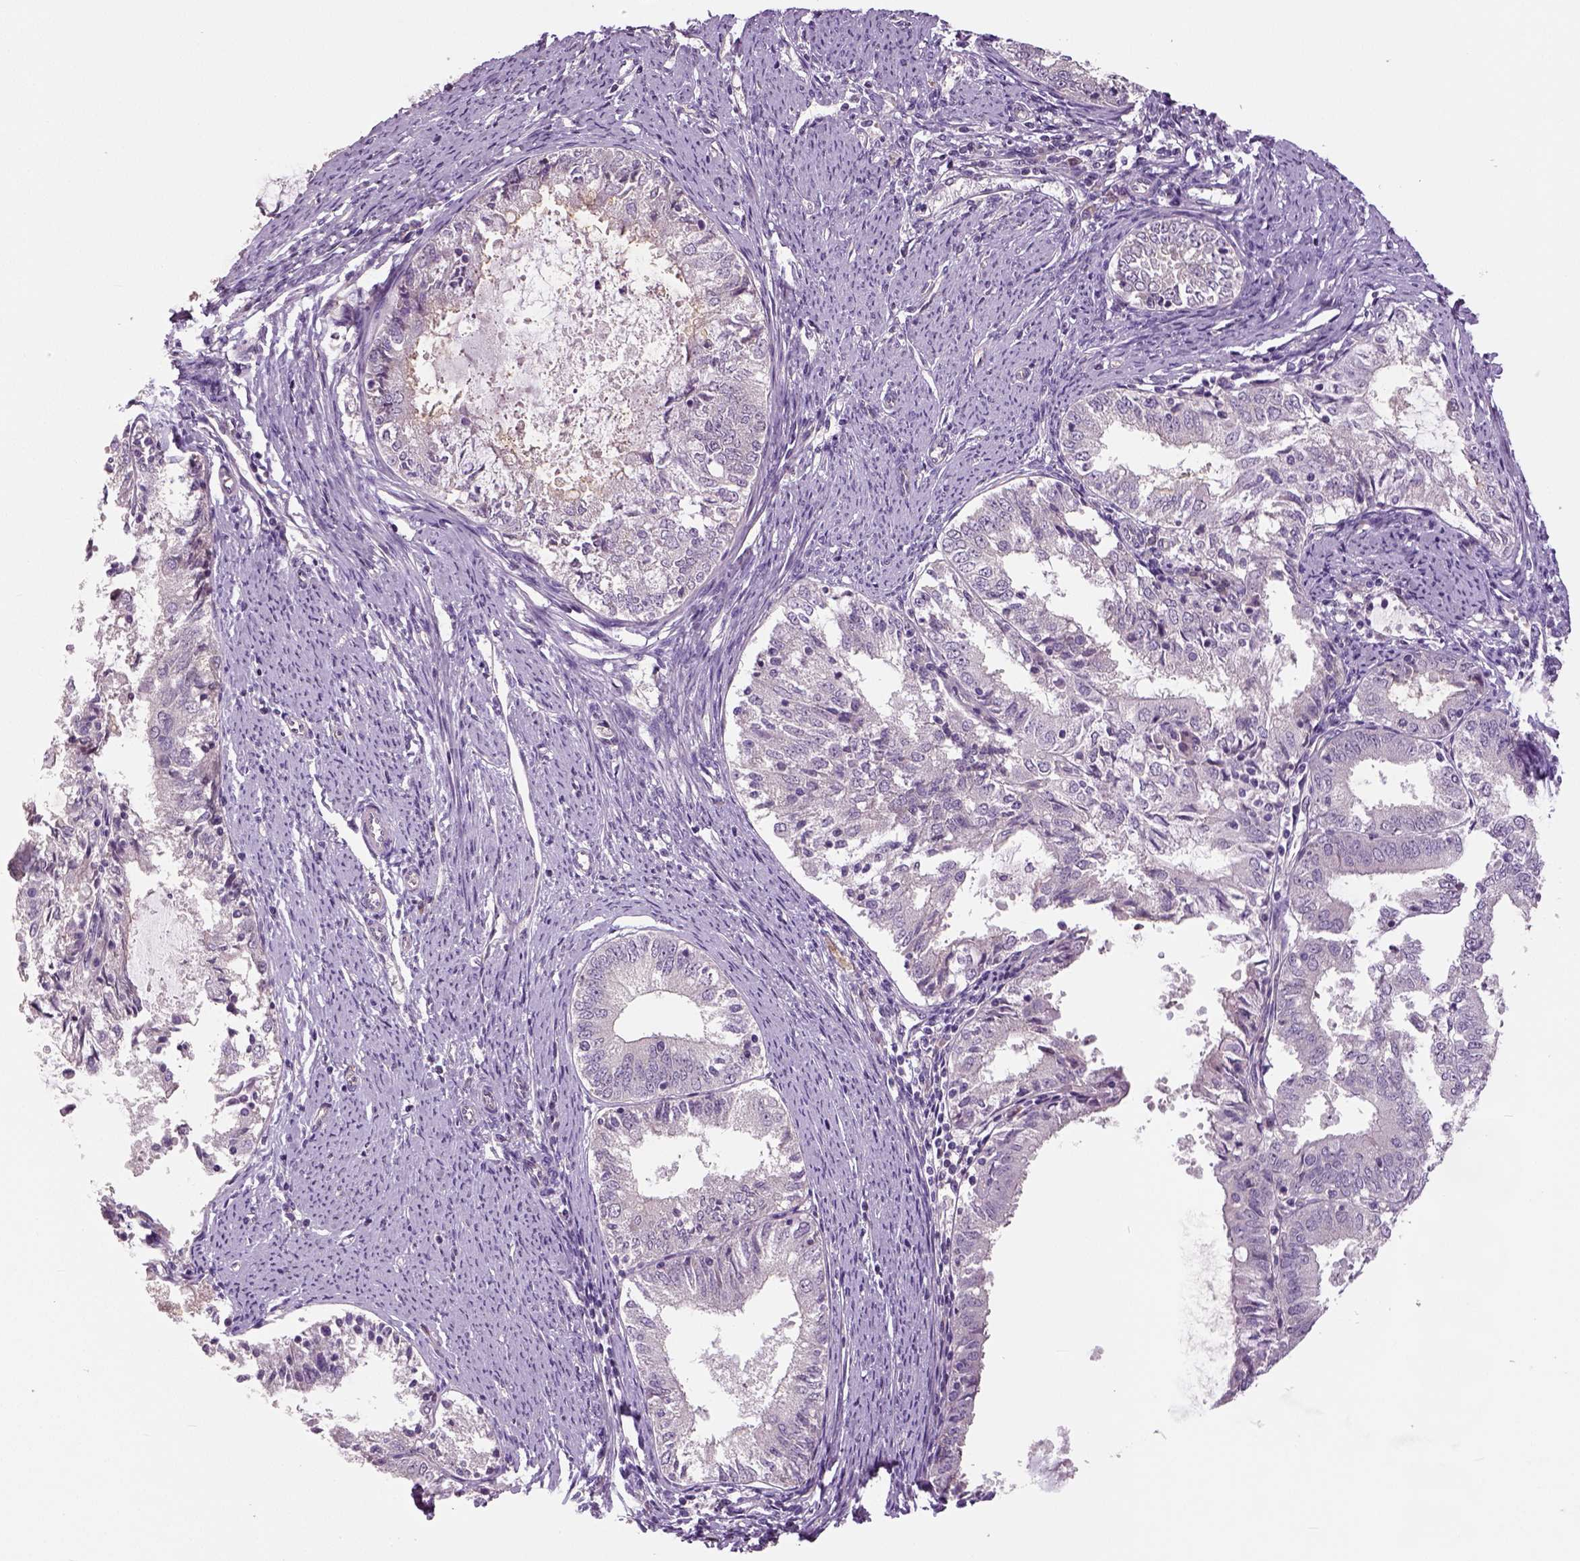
{"staining": {"intensity": "negative", "quantity": "none", "location": "none"}, "tissue": "endometrial cancer", "cell_type": "Tumor cells", "image_type": "cancer", "snomed": [{"axis": "morphology", "description": "Adenocarcinoma, NOS"}, {"axis": "topography", "description": "Endometrium"}], "caption": "Adenocarcinoma (endometrial) was stained to show a protein in brown. There is no significant expression in tumor cells. (Immunohistochemistry, brightfield microscopy, high magnification).", "gene": "NECAB1", "patient": {"sex": "female", "age": 57}}